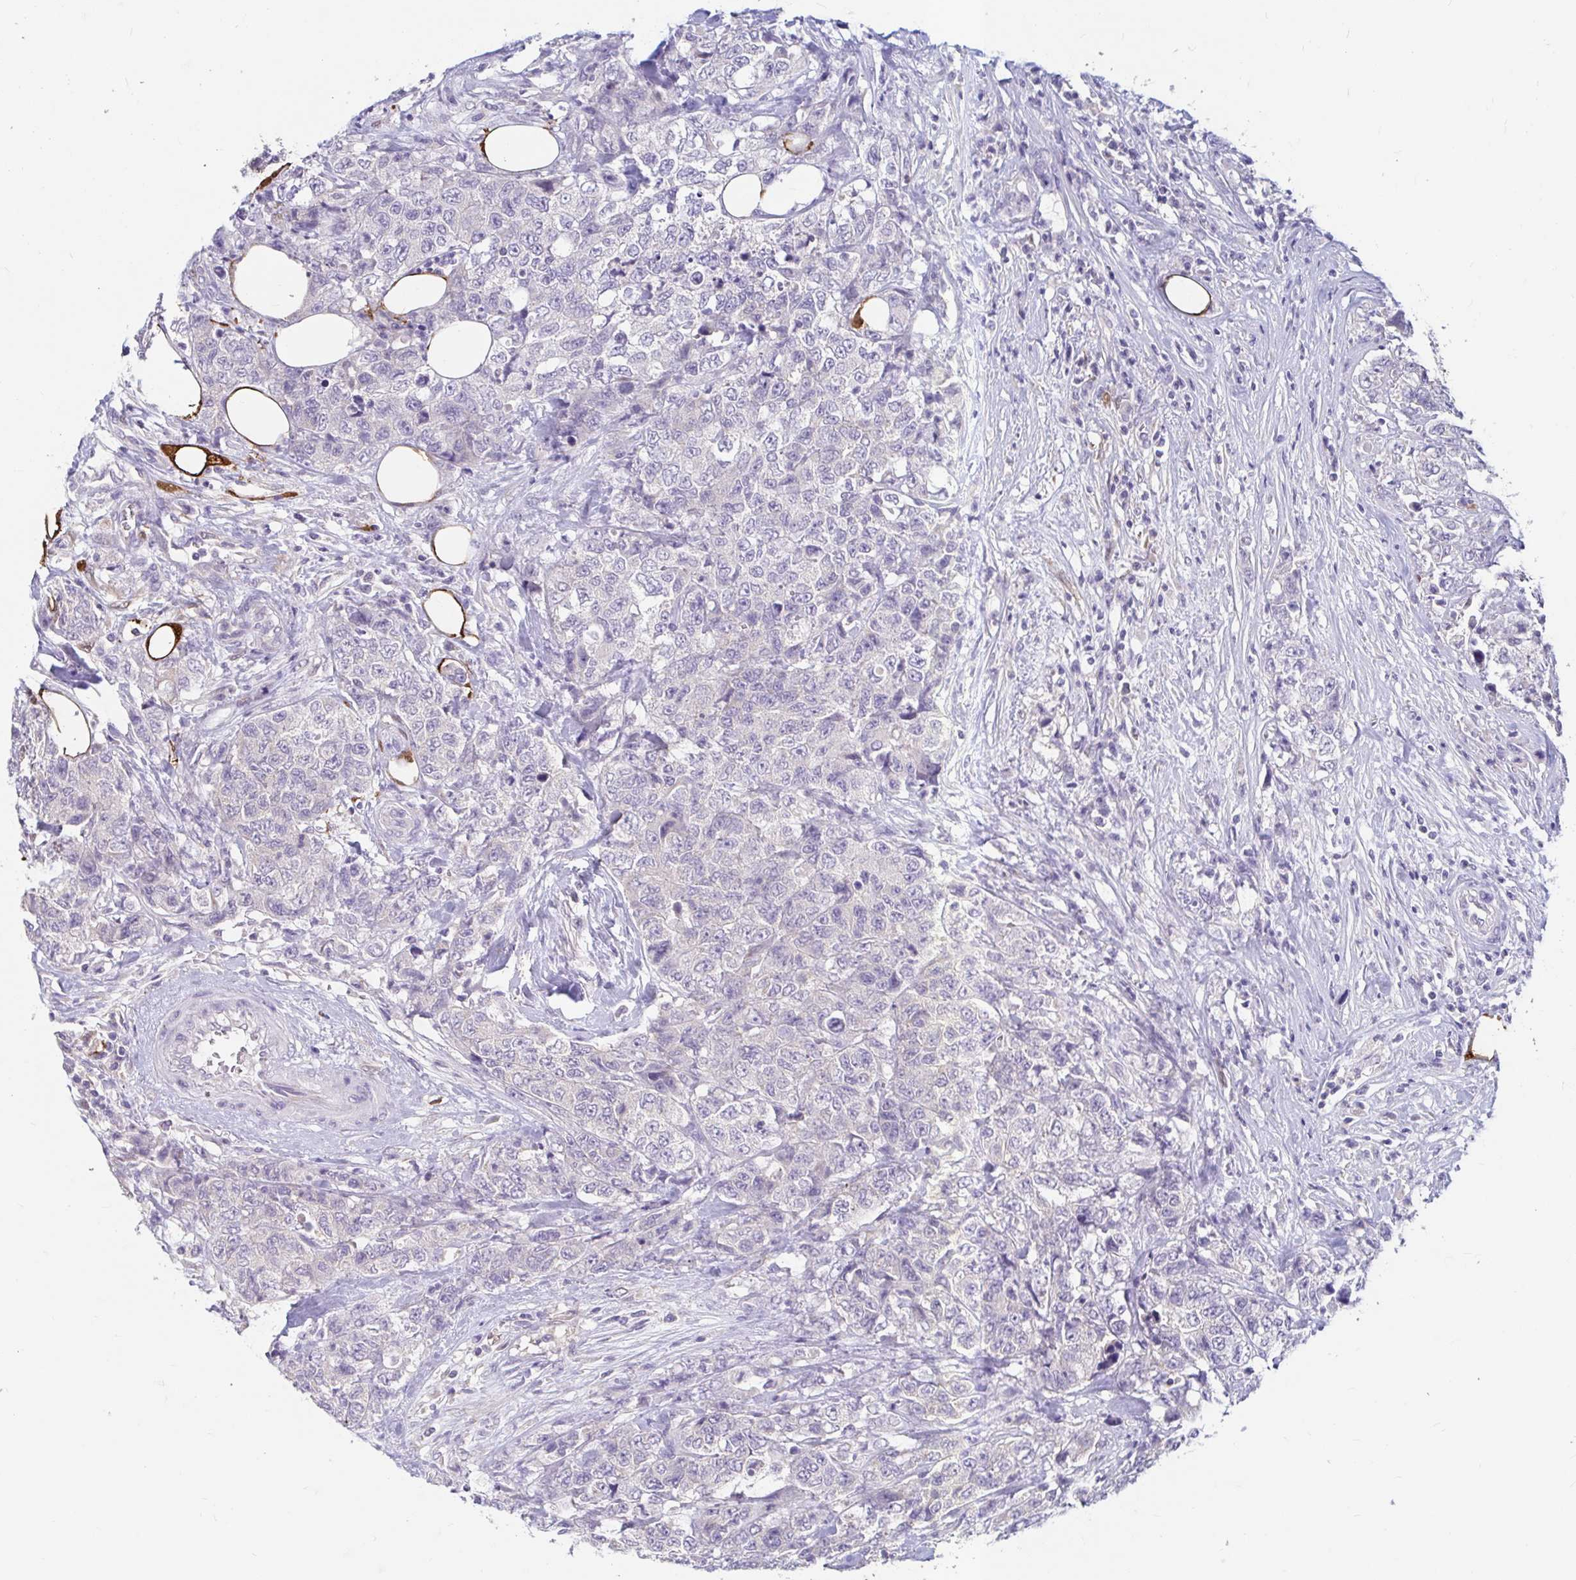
{"staining": {"intensity": "negative", "quantity": "none", "location": "none"}, "tissue": "urothelial cancer", "cell_type": "Tumor cells", "image_type": "cancer", "snomed": [{"axis": "morphology", "description": "Urothelial carcinoma, High grade"}, {"axis": "topography", "description": "Urinary bladder"}], "caption": "An immunohistochemistry histopathology image of high-grade urothelial carcinoma is shown. There is no staining in tumor cells of high-grade urothelial carcinoma.", "gene": "ADH1A", "patient": {"sex": "female", "age": 78}}